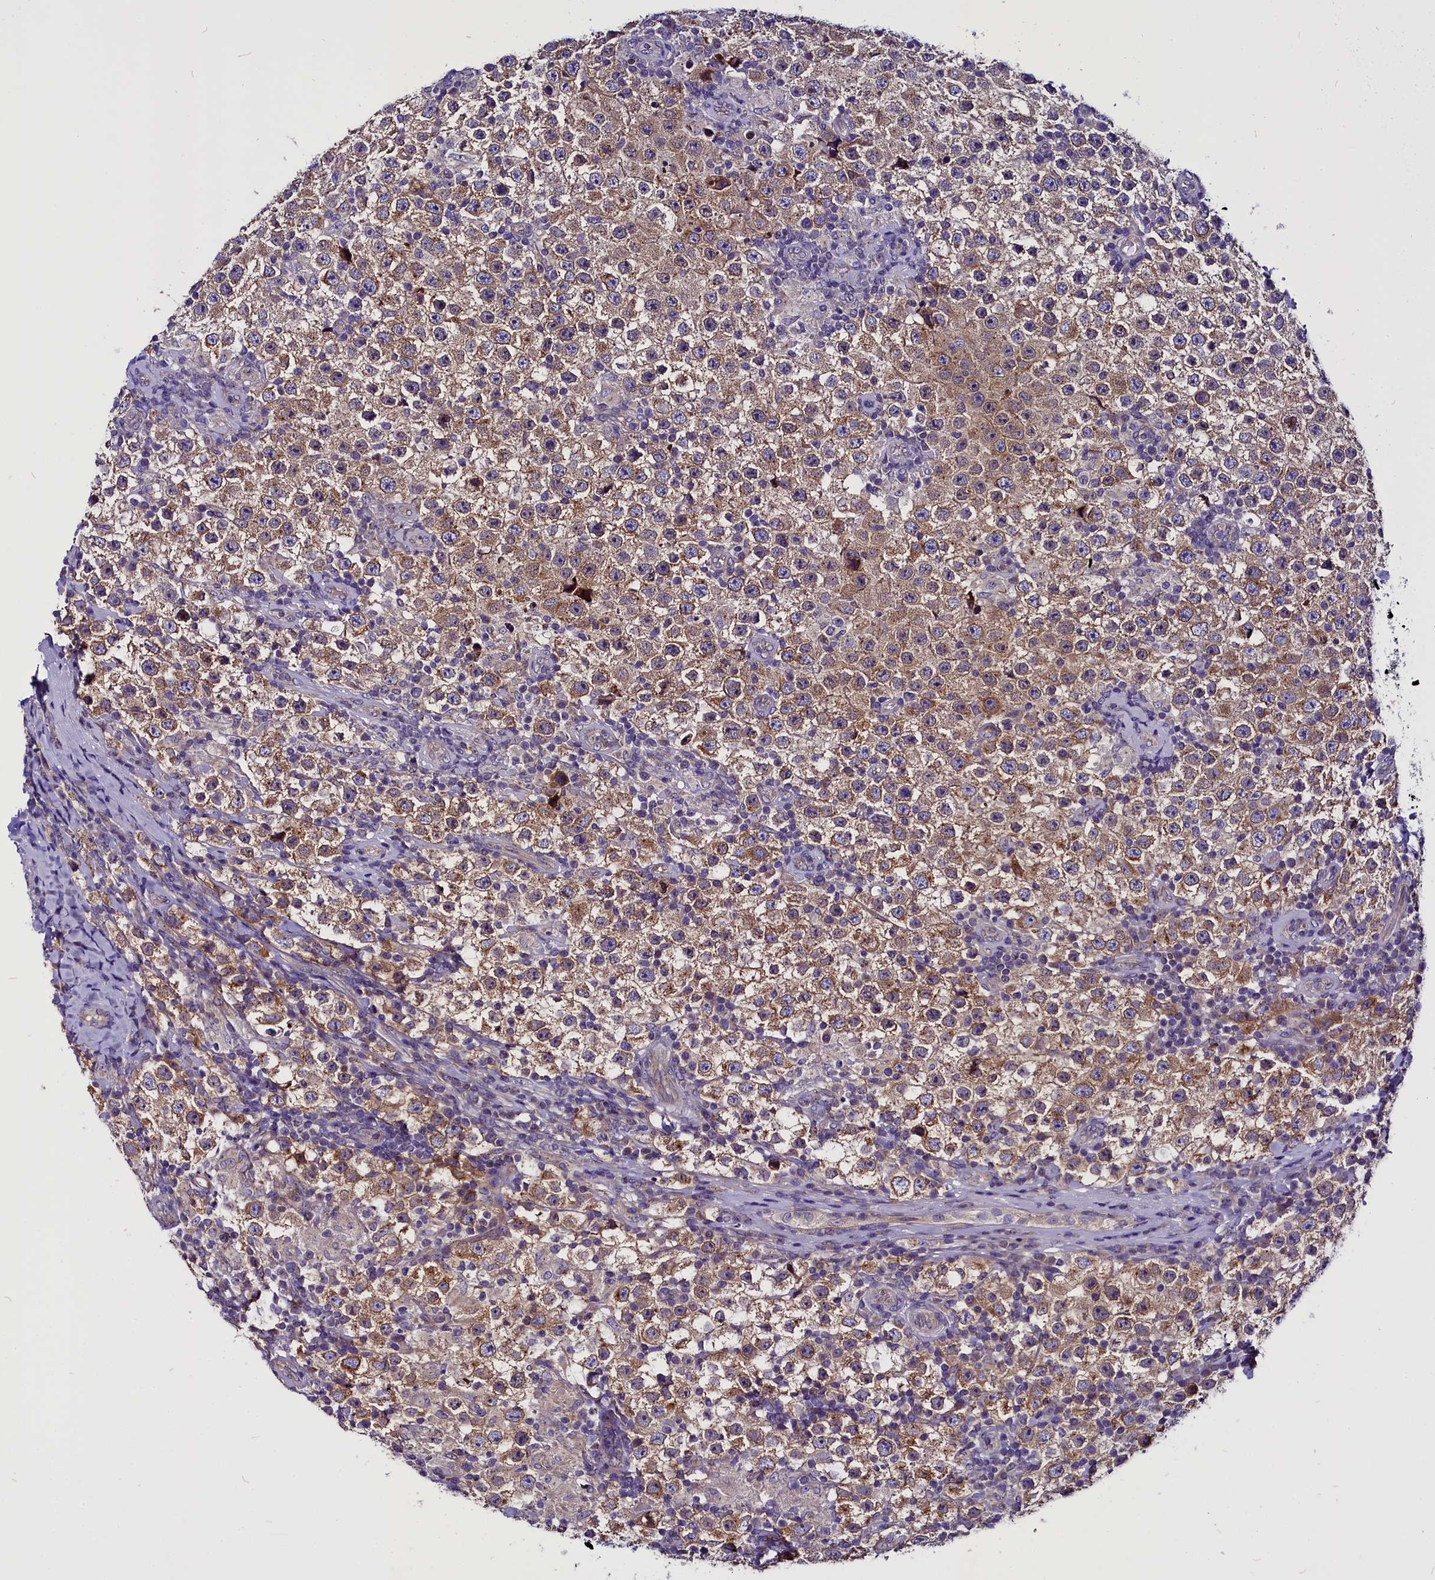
{"staining": {"intensity": "moderate", "quantity": ">75%", "location": "cytoplasmic/membranous"}, "tissue": "testis cancer", "cell_type": "Tumor cells", "image_type": "cancer", "snomed": [{"axis": "morphology", "description": "Normal tissue, NOS"}, {"axis": "morphology", "description": "Urothelial carcinoma, High grade"}, {"axis": "morphology", "description": "Seminoma, NOS"}, {"axis": "morphology", "description": "Carcinoma, Embryonal, NOS"}, {"axis": "topography", "description": "Urinary bladder"}, {"axis": "topography", "description": "Testis"}], "caption": "Protein expression analysis of seminoma (testis) shows moderate cytoplasmic/membranous positivity in approximately >75% of tumor cells. The staining was performed using DAB to visualize the protein expression in brown, while the nuclei were stained in blue with hematoxylin (Magnification: 20x).", "gene": "CEP170", "patient": {"sex": "male", "age": 41}}